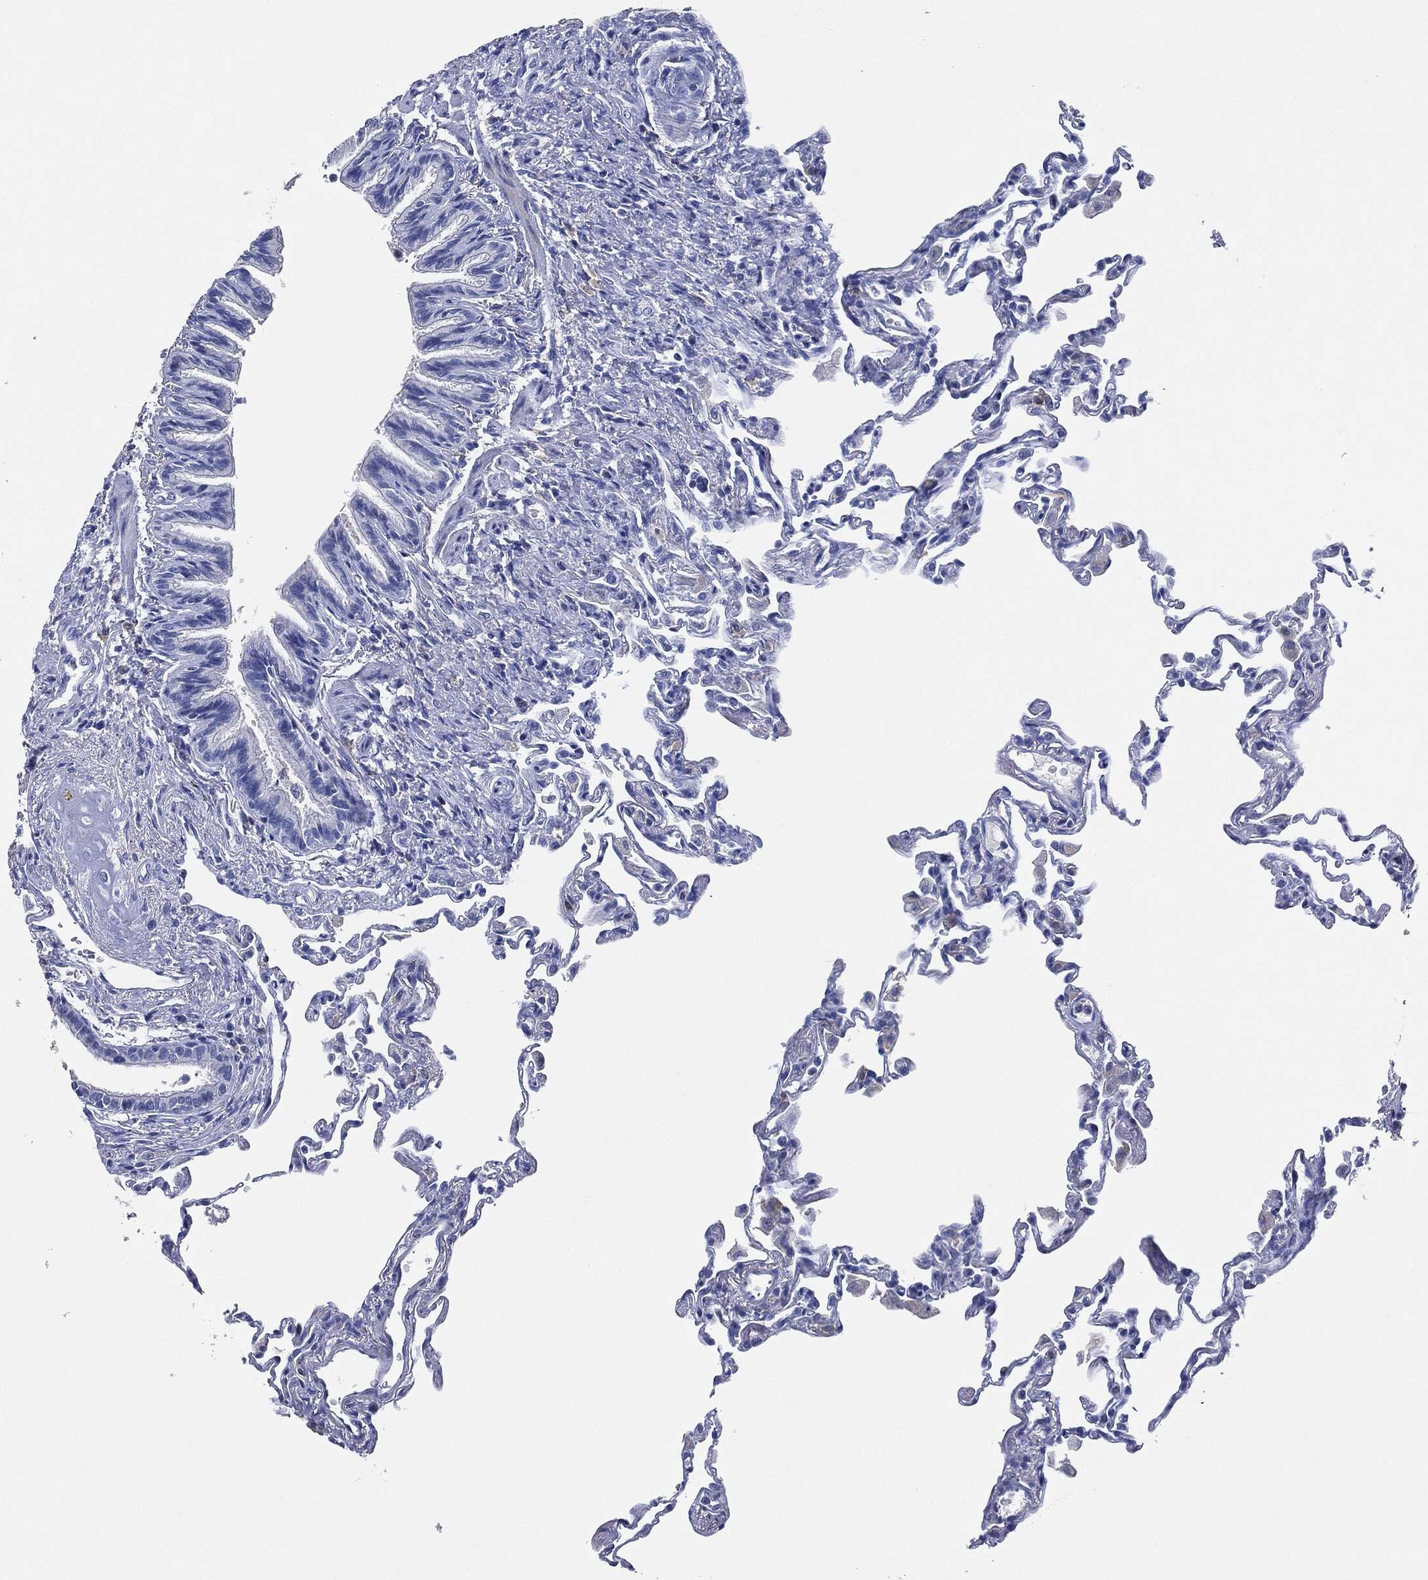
{"staining": {"intensity": "negative", "quantity": "none", "location": "none"}, "tissue": "lung", "cell_type": "Alveolar cells", "image_type": "normal", "snomed": [{"axis": "morphology", "description": "Normal tissue, NOS"}, {"axis": "topography", "description": "Lung"}], "caption": "High power microscopy micrograph of an immunohistochemistry image of normal lung, revealing no significant positivity in alveolar cells.", "gene": "NTRK1", "patient": {"sex": "female", "age": 57}}